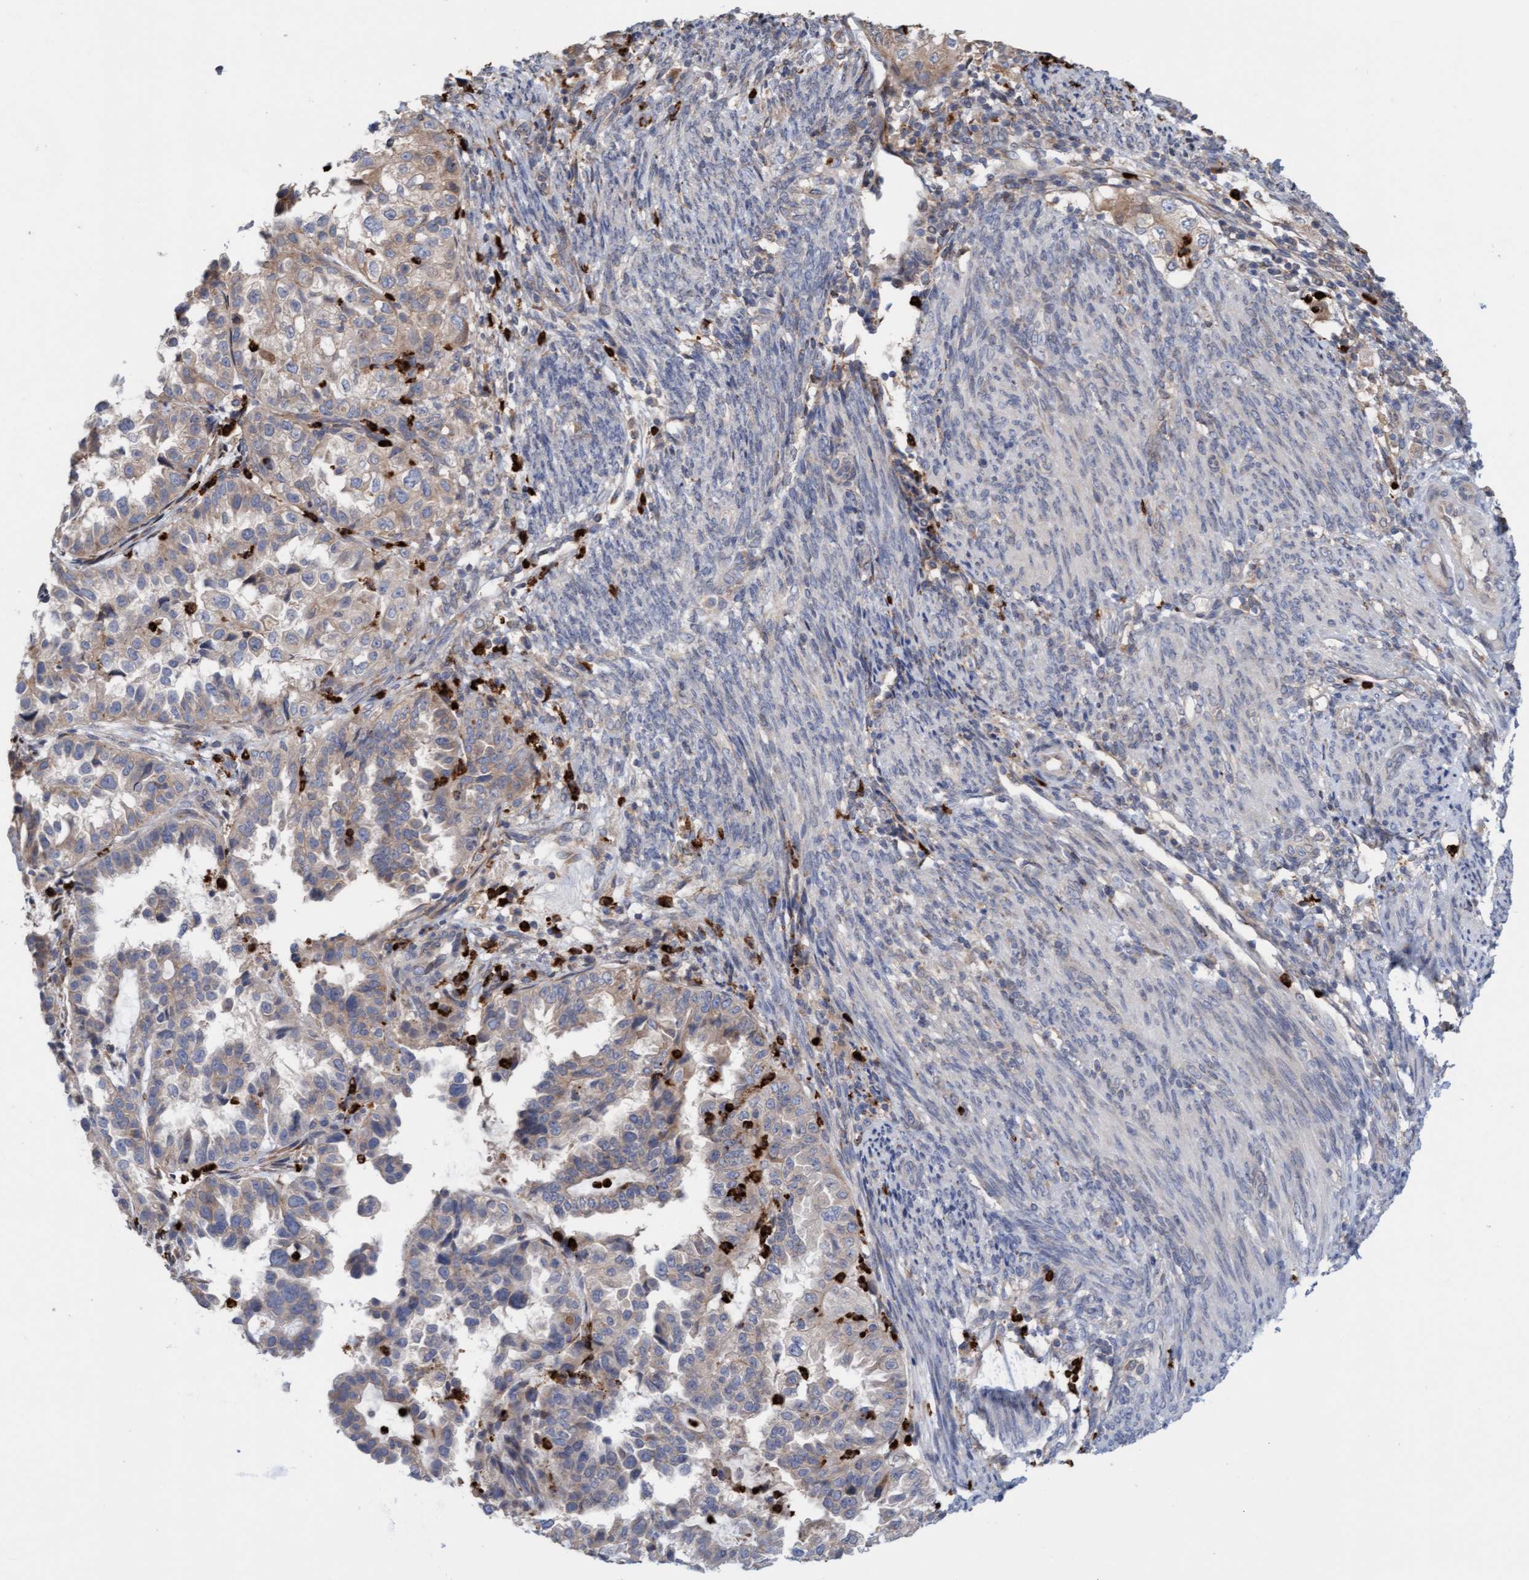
{"staining": {"intensity": "weak", "quantity": "25%-75%", "location": "cytoplasmic/membranous"}, "tissue": "endometrial cancer", "cell_type": "Tumor cells", "image_type": "cancer", "snomed": [{"axis": "morphology", "description": "Adenocarcinoma, NOS"}, {"axis": "topography", "description": "Endometrium"}], "caption": "Approximately 25%-75% of tumor cells in endometrial adenocarcinoma reveal weak cytoplasmic/membranous protein positivity as visualized by brown immunohistochemical staining.", "gene": "MMP8", "patient": {"sex": "female", "age": 85}}